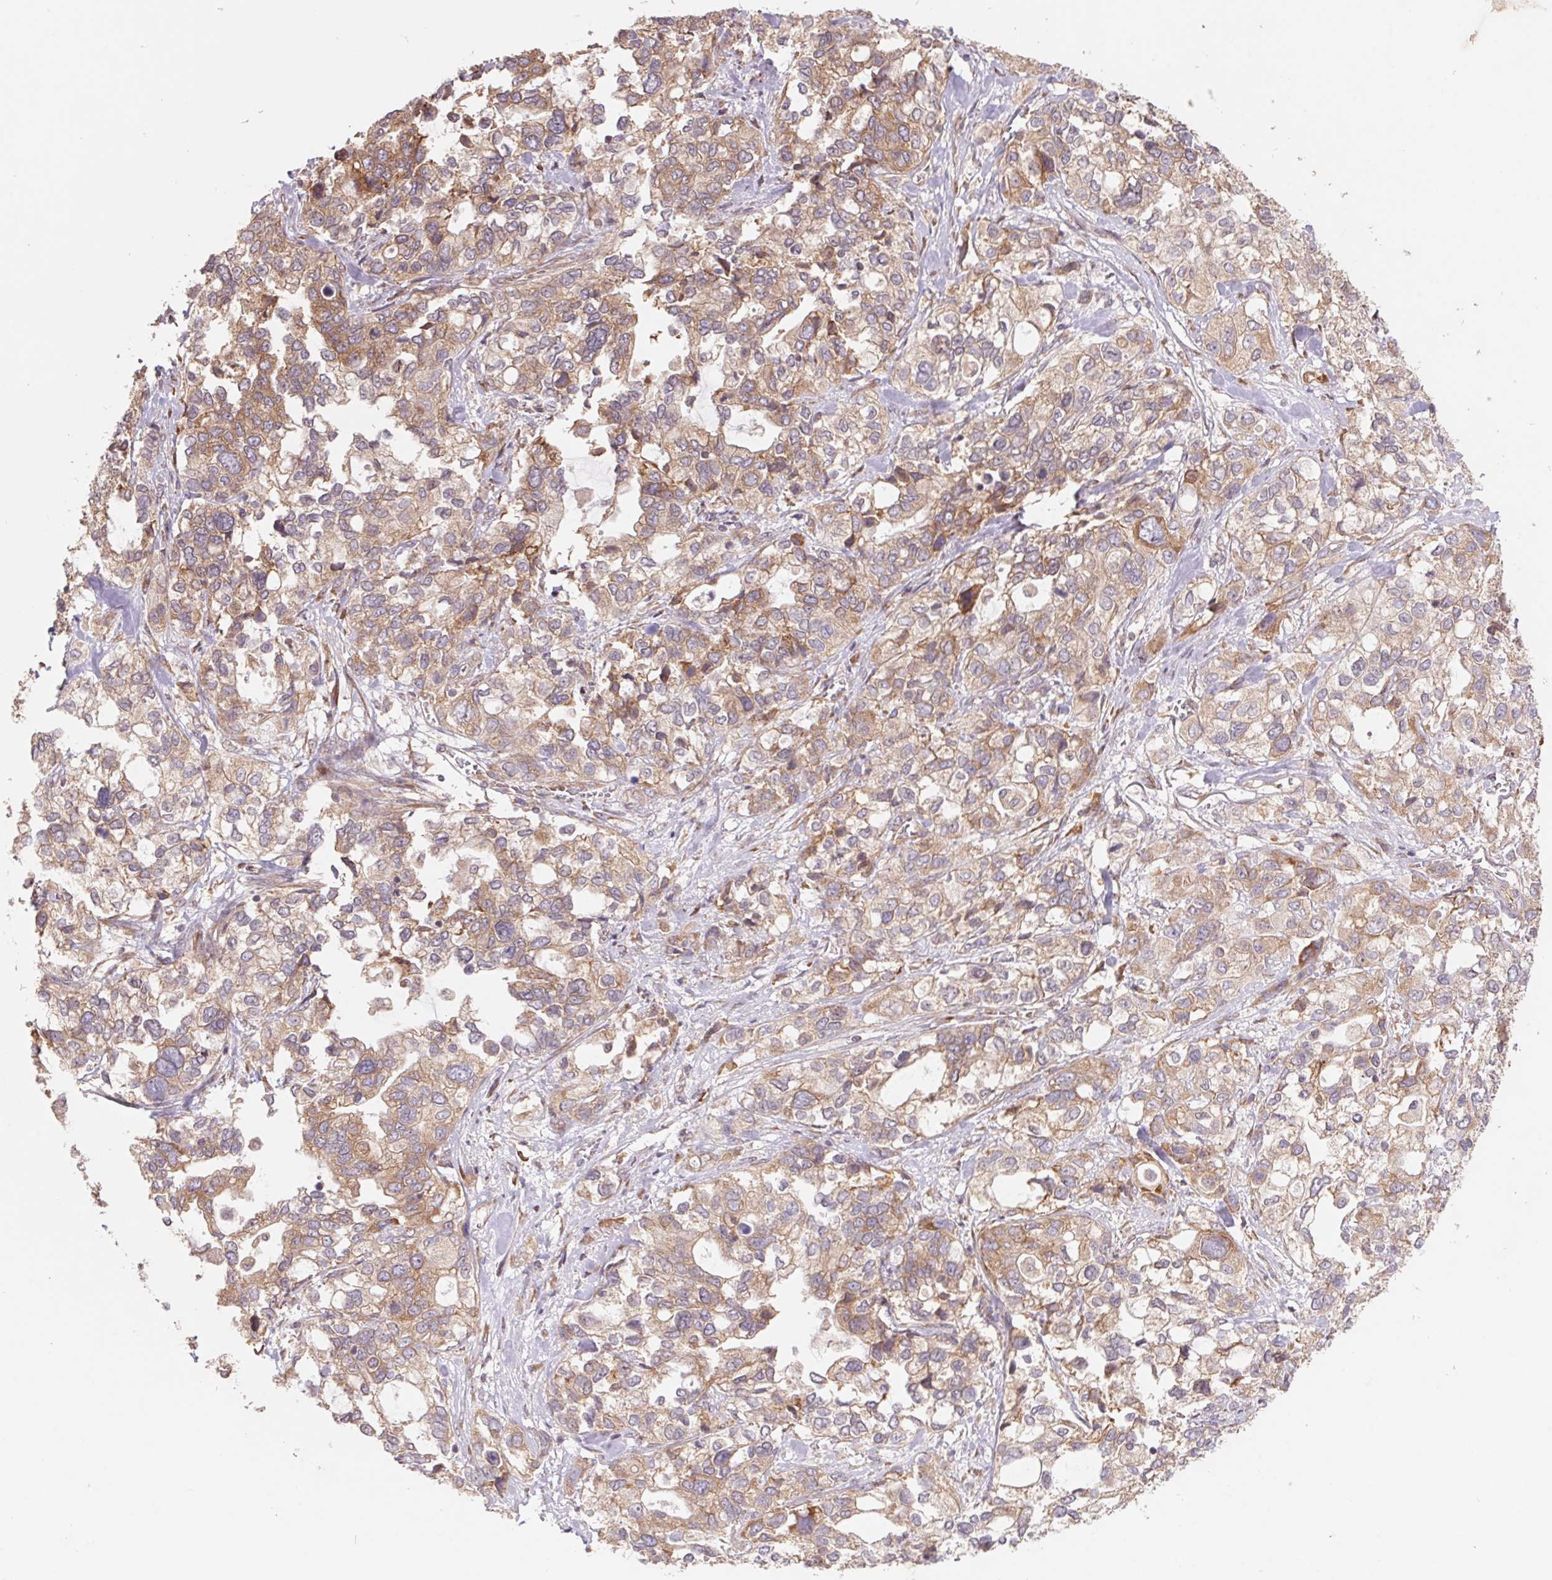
{"staining": {"intensity": "moderate", "quantity": ">75%", "location": "cytoplasmic/membranous"}, "tissue": "stomach cancer", "cell_type": "Tumor cells", "image_type": "cancer", "snomed": [{"axis": "morphology", "description": "Adenocarcinoma, NOS"}, {"axis": "topography", "description": "Stomach, upper"}], "caption": "Immunohistochemical staining of stomach adenocarcinoma exhibits medium levels of moderate cytoplasmic/membranous protein staining in about >75% of tumor cells.", "gene": "RPL27A", "patient": {"sex": "female", "age": 81}}